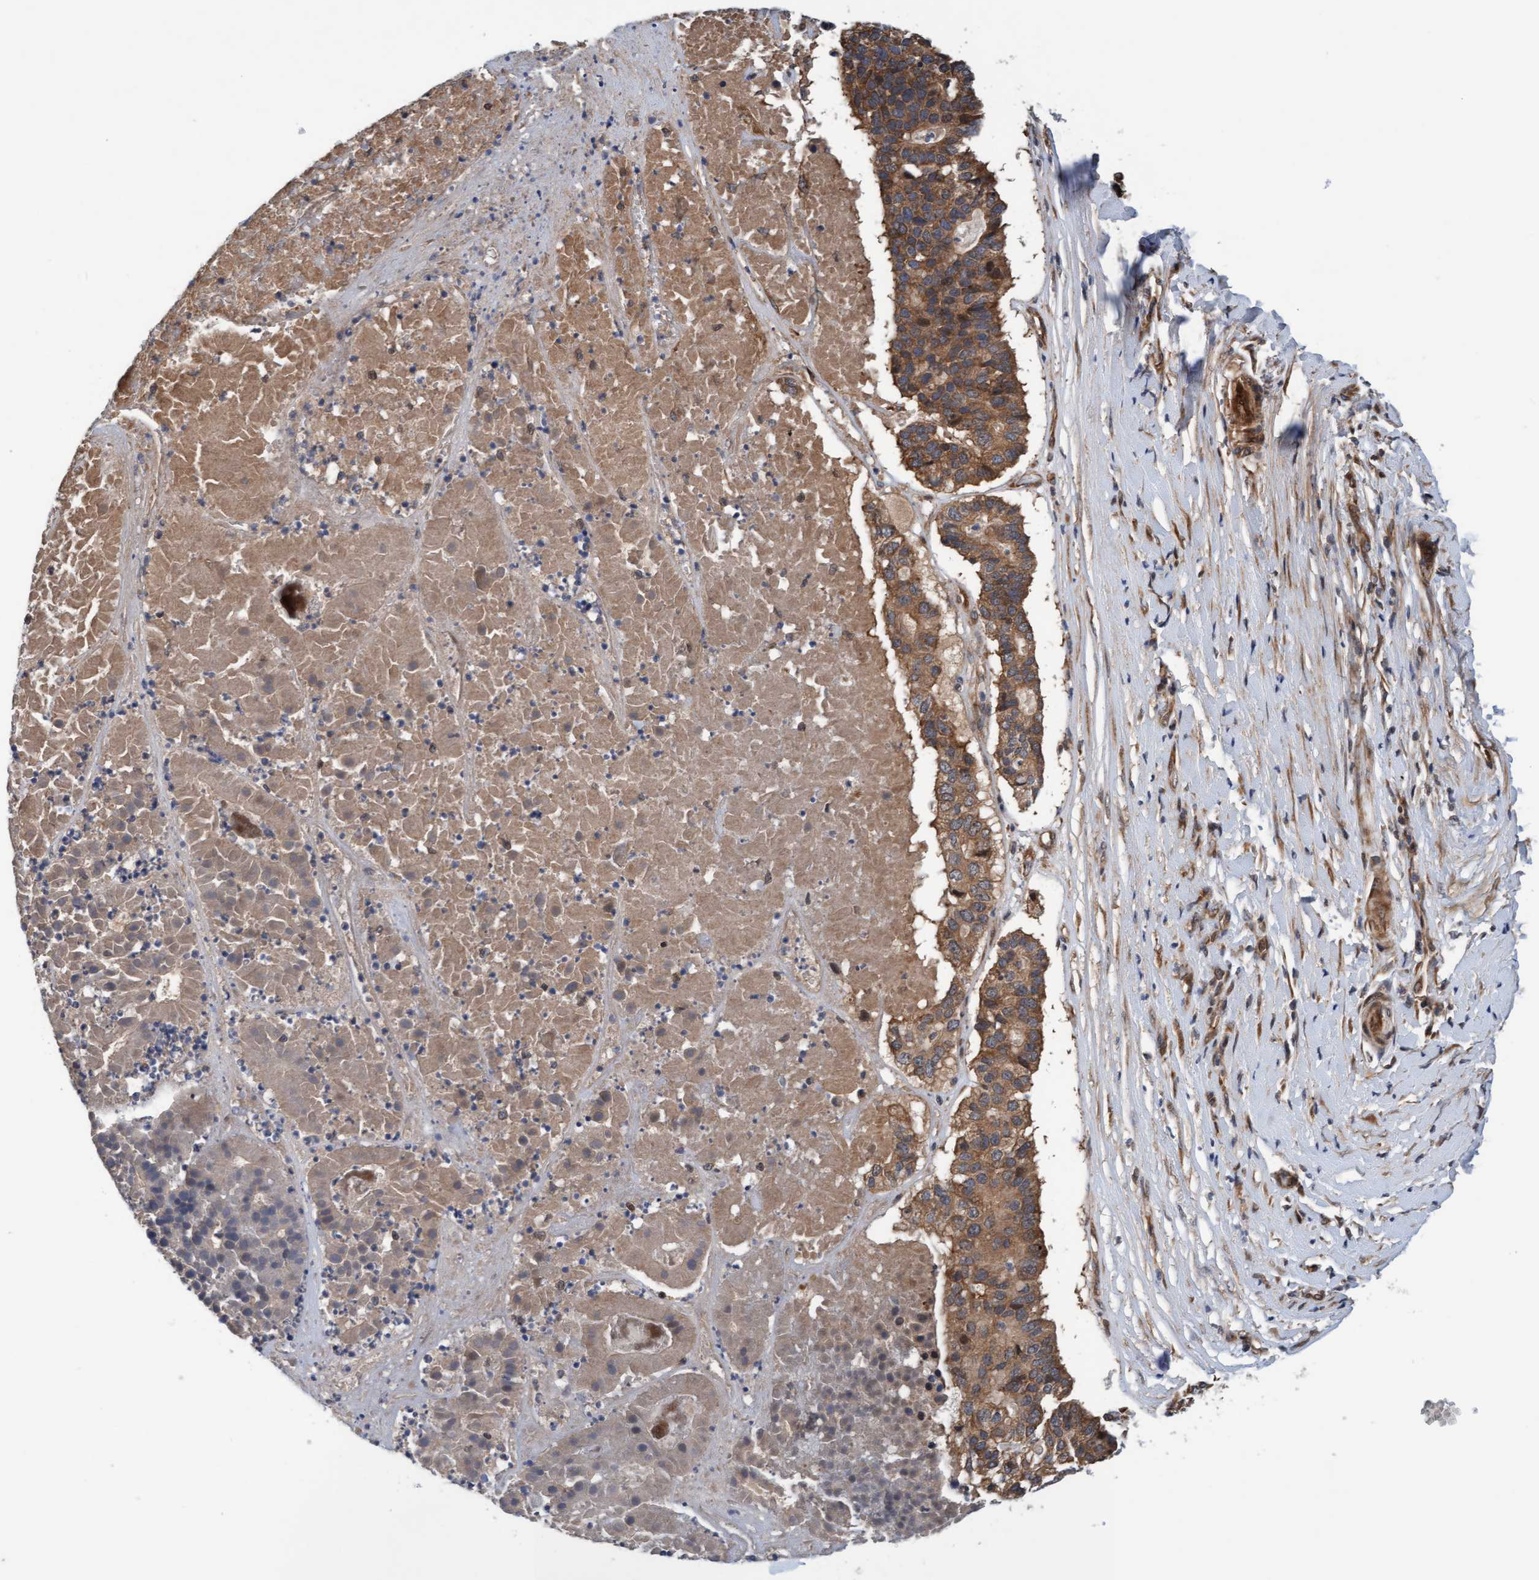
{"staining": {"intensity": "moderate", "quantity": ">75%", "location": "cytoplasmic/membranous"}, "tissue": "pancreatic cancer", "cell_type": "Tumor cells", "image_type": "cancer", "snomed": [{"axis": "morphology", "description": "Adenocarcinoma, NOS"}, {"axis": "topography", "description": "Pancreas"}], "caption": "Pancreatic cancer was stained to show a protein in brown. There is medium levels of moderate cytoplasmic/membranous positivity in approximately >75% of tumor cells. (DAB IHC with brightfield microscopy, high magnification).", "gene": "MLXIP", "patient": {"sex": "male", "age": 50}}